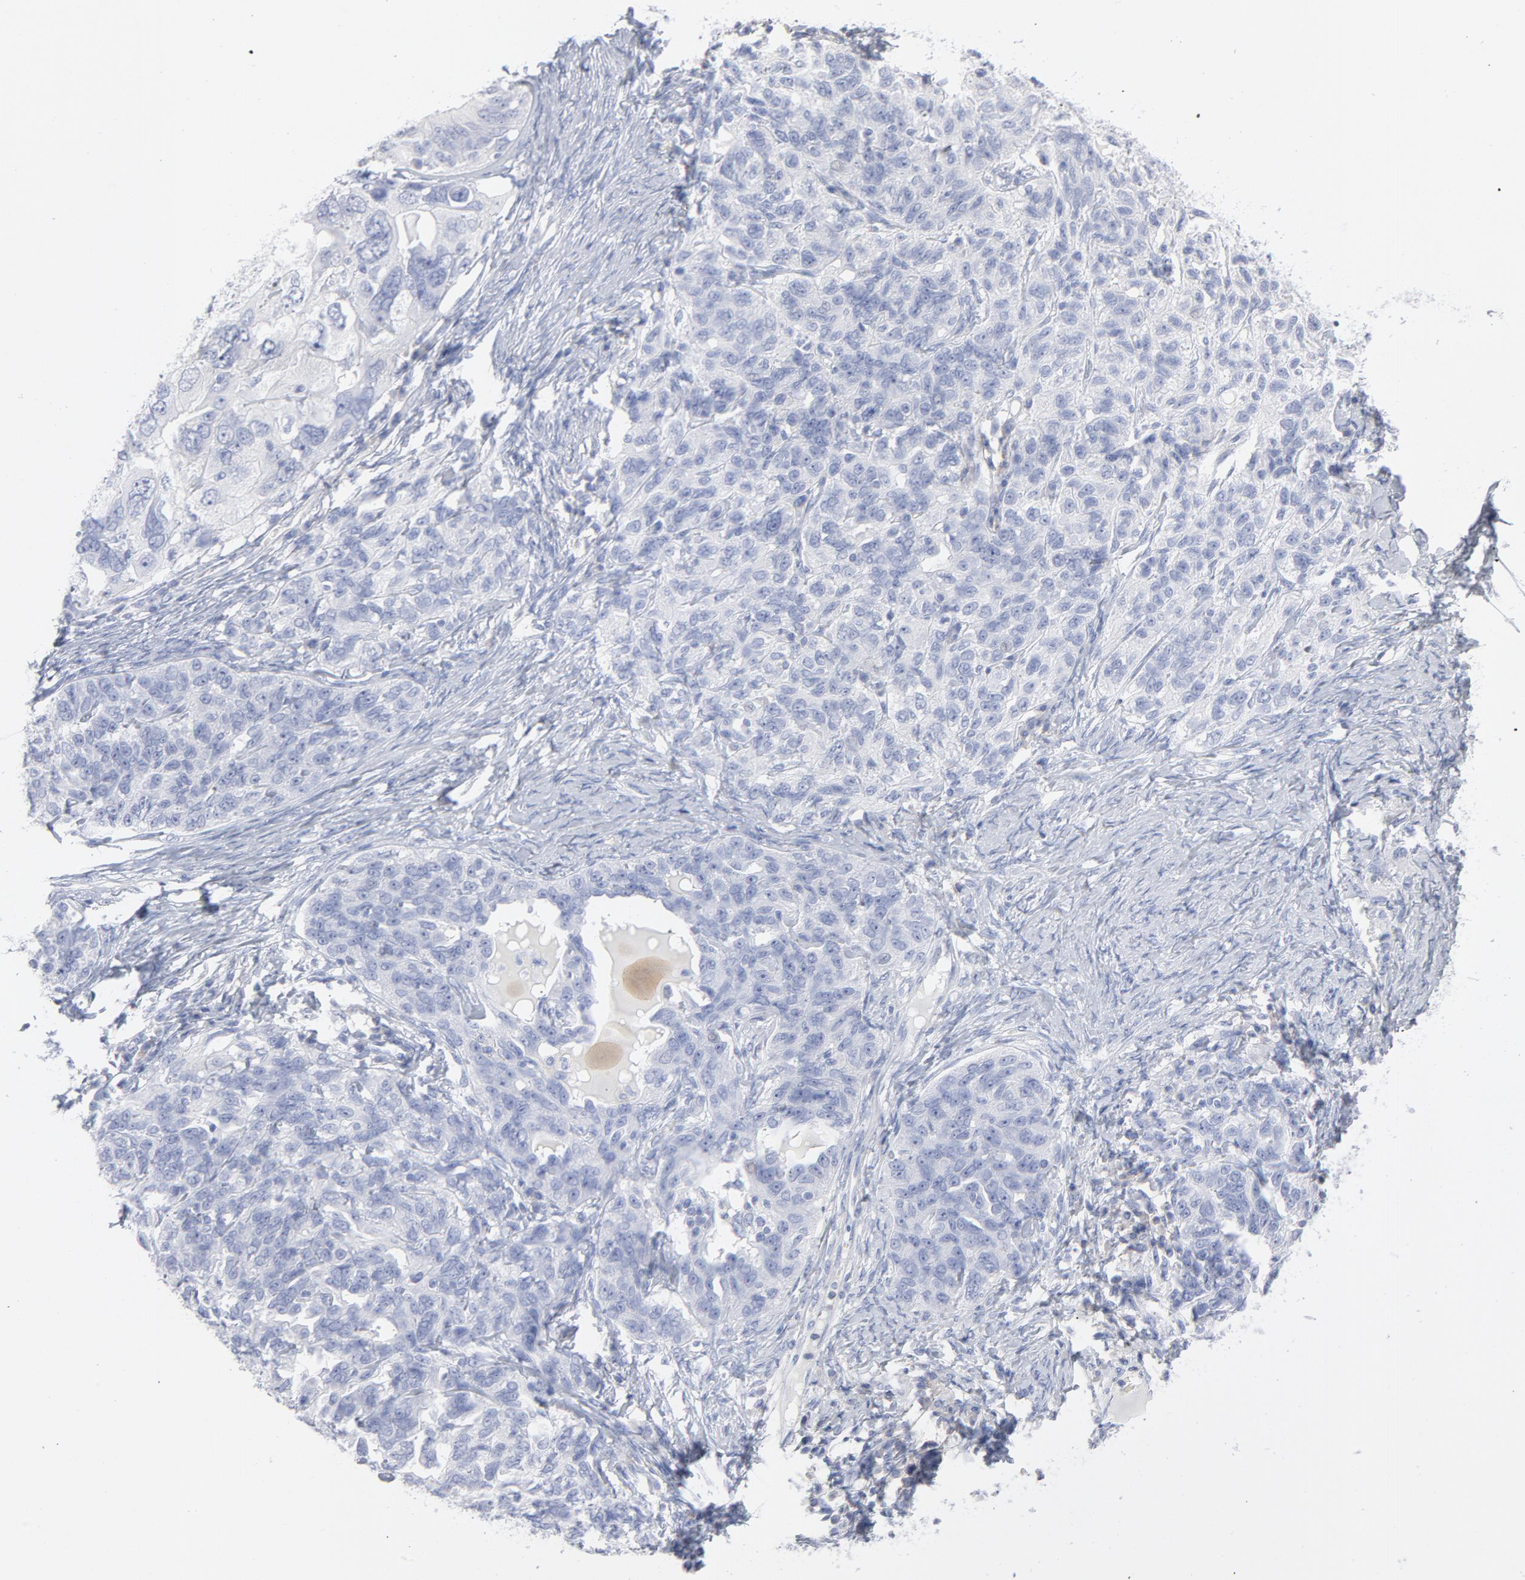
{"staining": {"intensity": "negative", "quantity": "none", "location": "none"}, "tissue": "ovarian cancer", "cell_type": "Tumor cells", "image_type": "cancer", "snomed": [{"axis": "morphology", "description": "Cystadenocarcinoma, serous, NOS"}, {"axis": "topography", "description": "Ovary"}], "caption": "Immunohistochemical staining of ovarian cancer shows no significant staining in tumor cells. (Immunohistochemistry, brightfield microscopy, high magnification).", "gene": "P2RY8", "patient": {"sex": "female", "age": 82}}